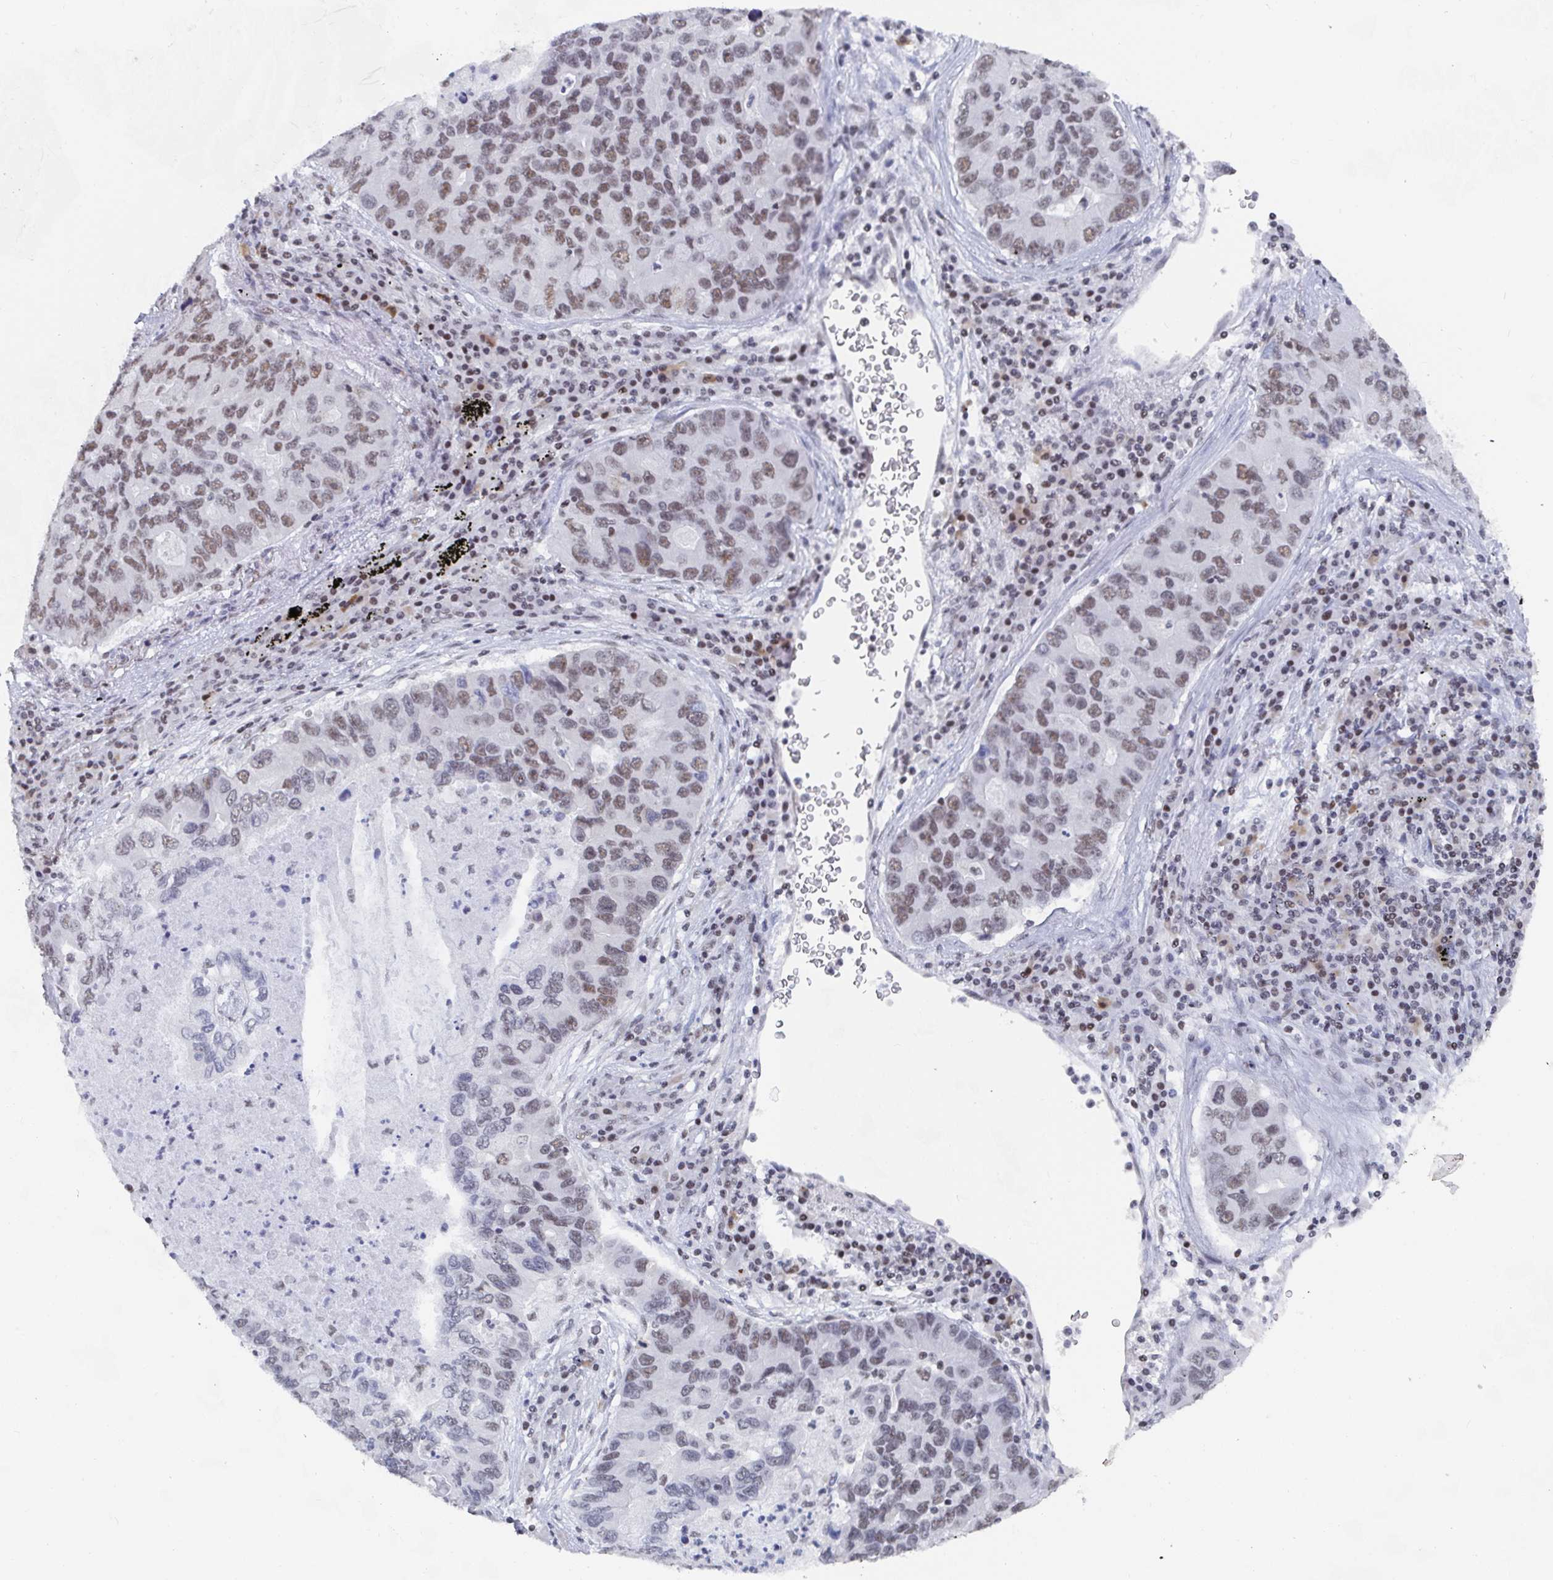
{"staining": {"intensity": "weak", "quantity": "25%-75%", "location": "nuclear"}, "tissue": "lung cancer", "cell_type": "Tumor cells", "image_type": "cancer", "snomed": [{"axis": "morphology", "description": "Adenocarcinoma, NOS"}, {"axis": "morphology", "description": "Adenocarcinoma, metastatic, NOS"}, {"axis": "topography", "description": "Lymph node"}, {"axis": "topography", "description": "Lung"}], "caption": "Immunohistochemical staining of human metastatic adenocarcinoma (lung) demonstrates low levels of weak nuclear staining in about 25%-75% of tumor cells.", "gene": "EWSR1", "patient": {"sex": "female", "age": 54}}